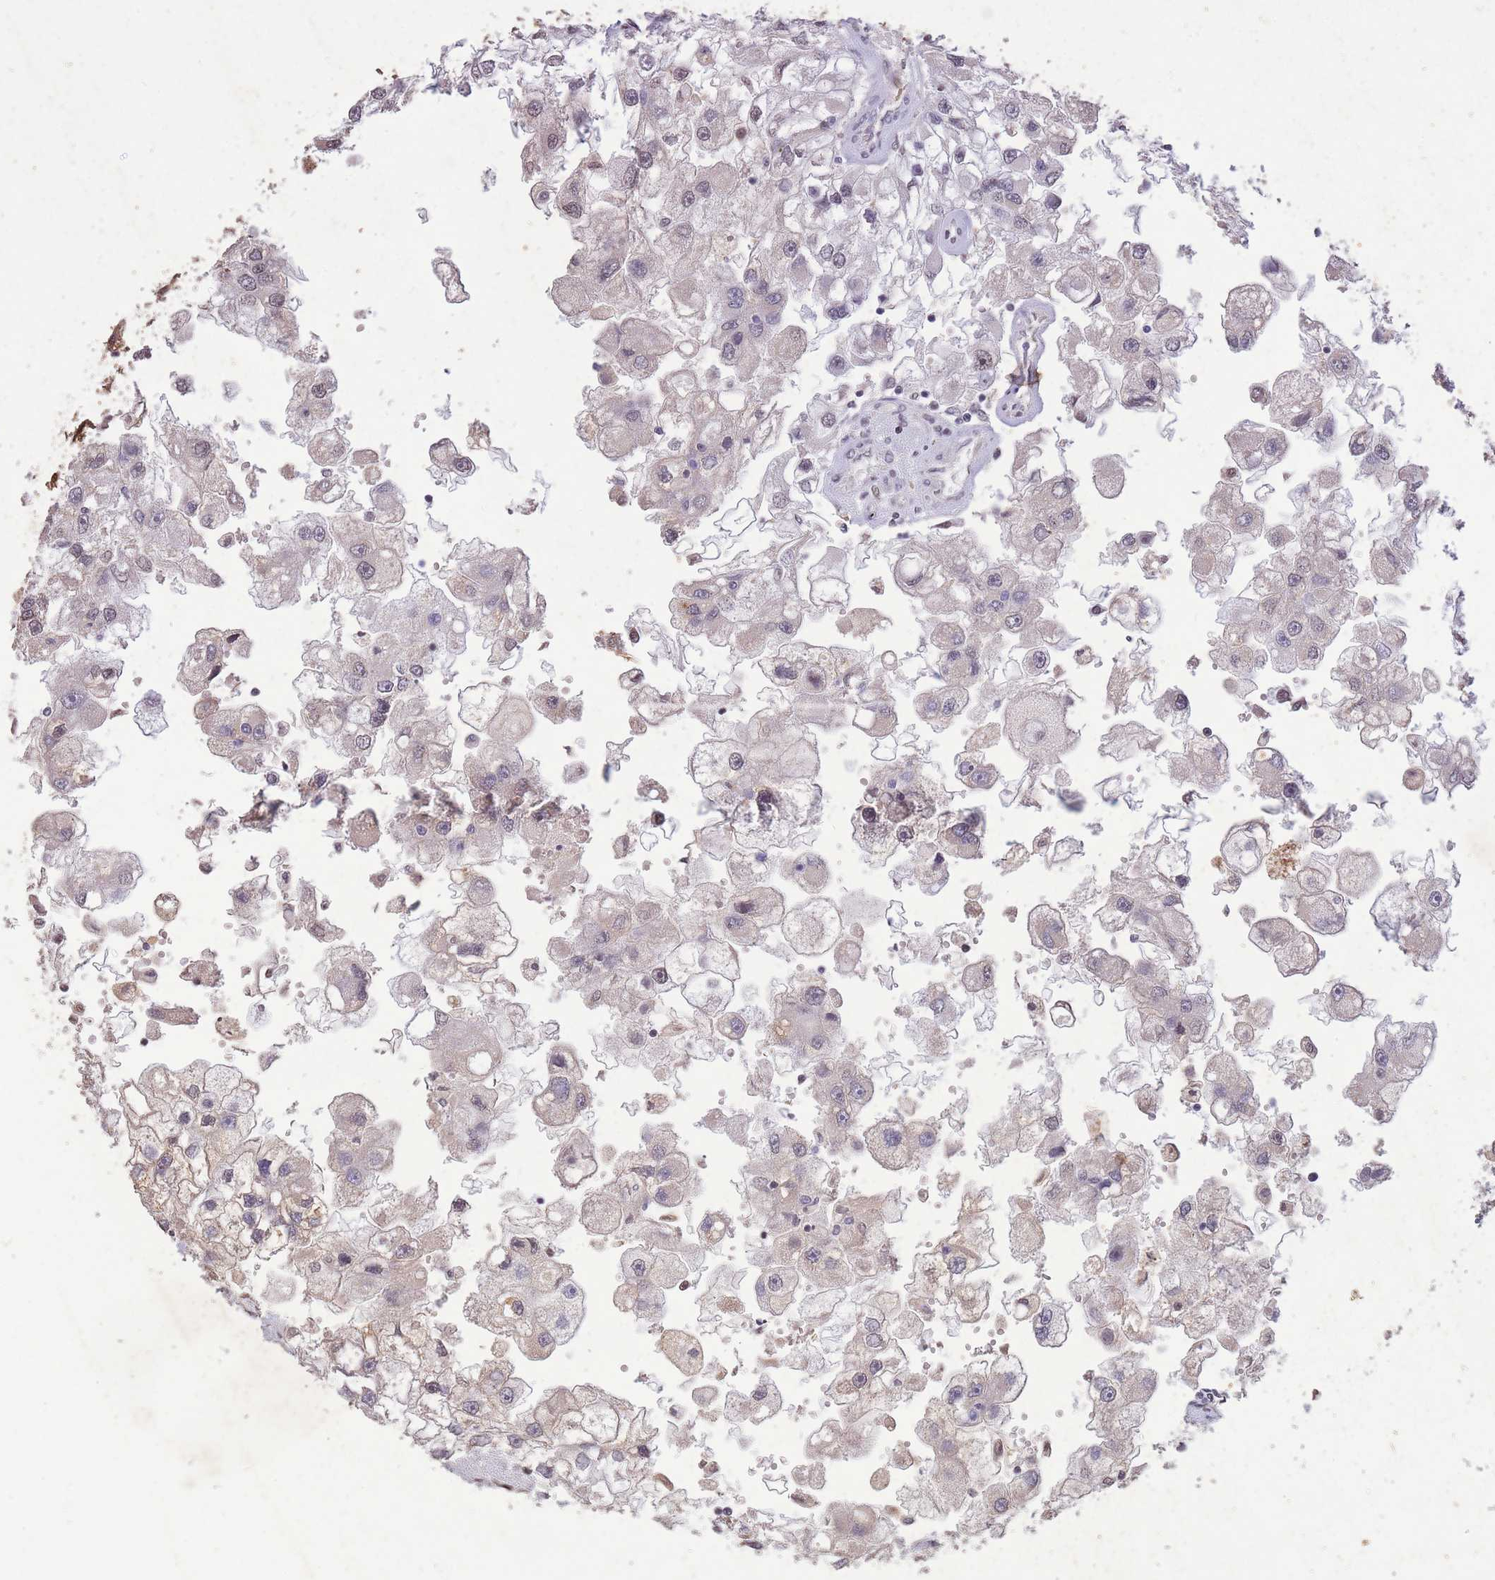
{"staining": {"intensity": "negative", "quantity": "none", "location": "none"}, "tissue": "renal cancer", "cell_type": "Tumor cells", "image_type": "cancer", "snomed": [{"axis": "morphology", "description": "Adenocarcinoma, NOS"}, {"axis": "topography", "description": "Kidney"}], "caption": "High magnification brightfield microscopy of renal adenocarcinoma stained with DAB (3,3'-diaminobenzidine) (brown) and counterstained with hematoxylin (blue): tumor cells show no significant staining. (DAB immunohistochemistry (IHC), high magnification).", "gene": "RGS14", "patient": {"sex": "male", "age": 63}}